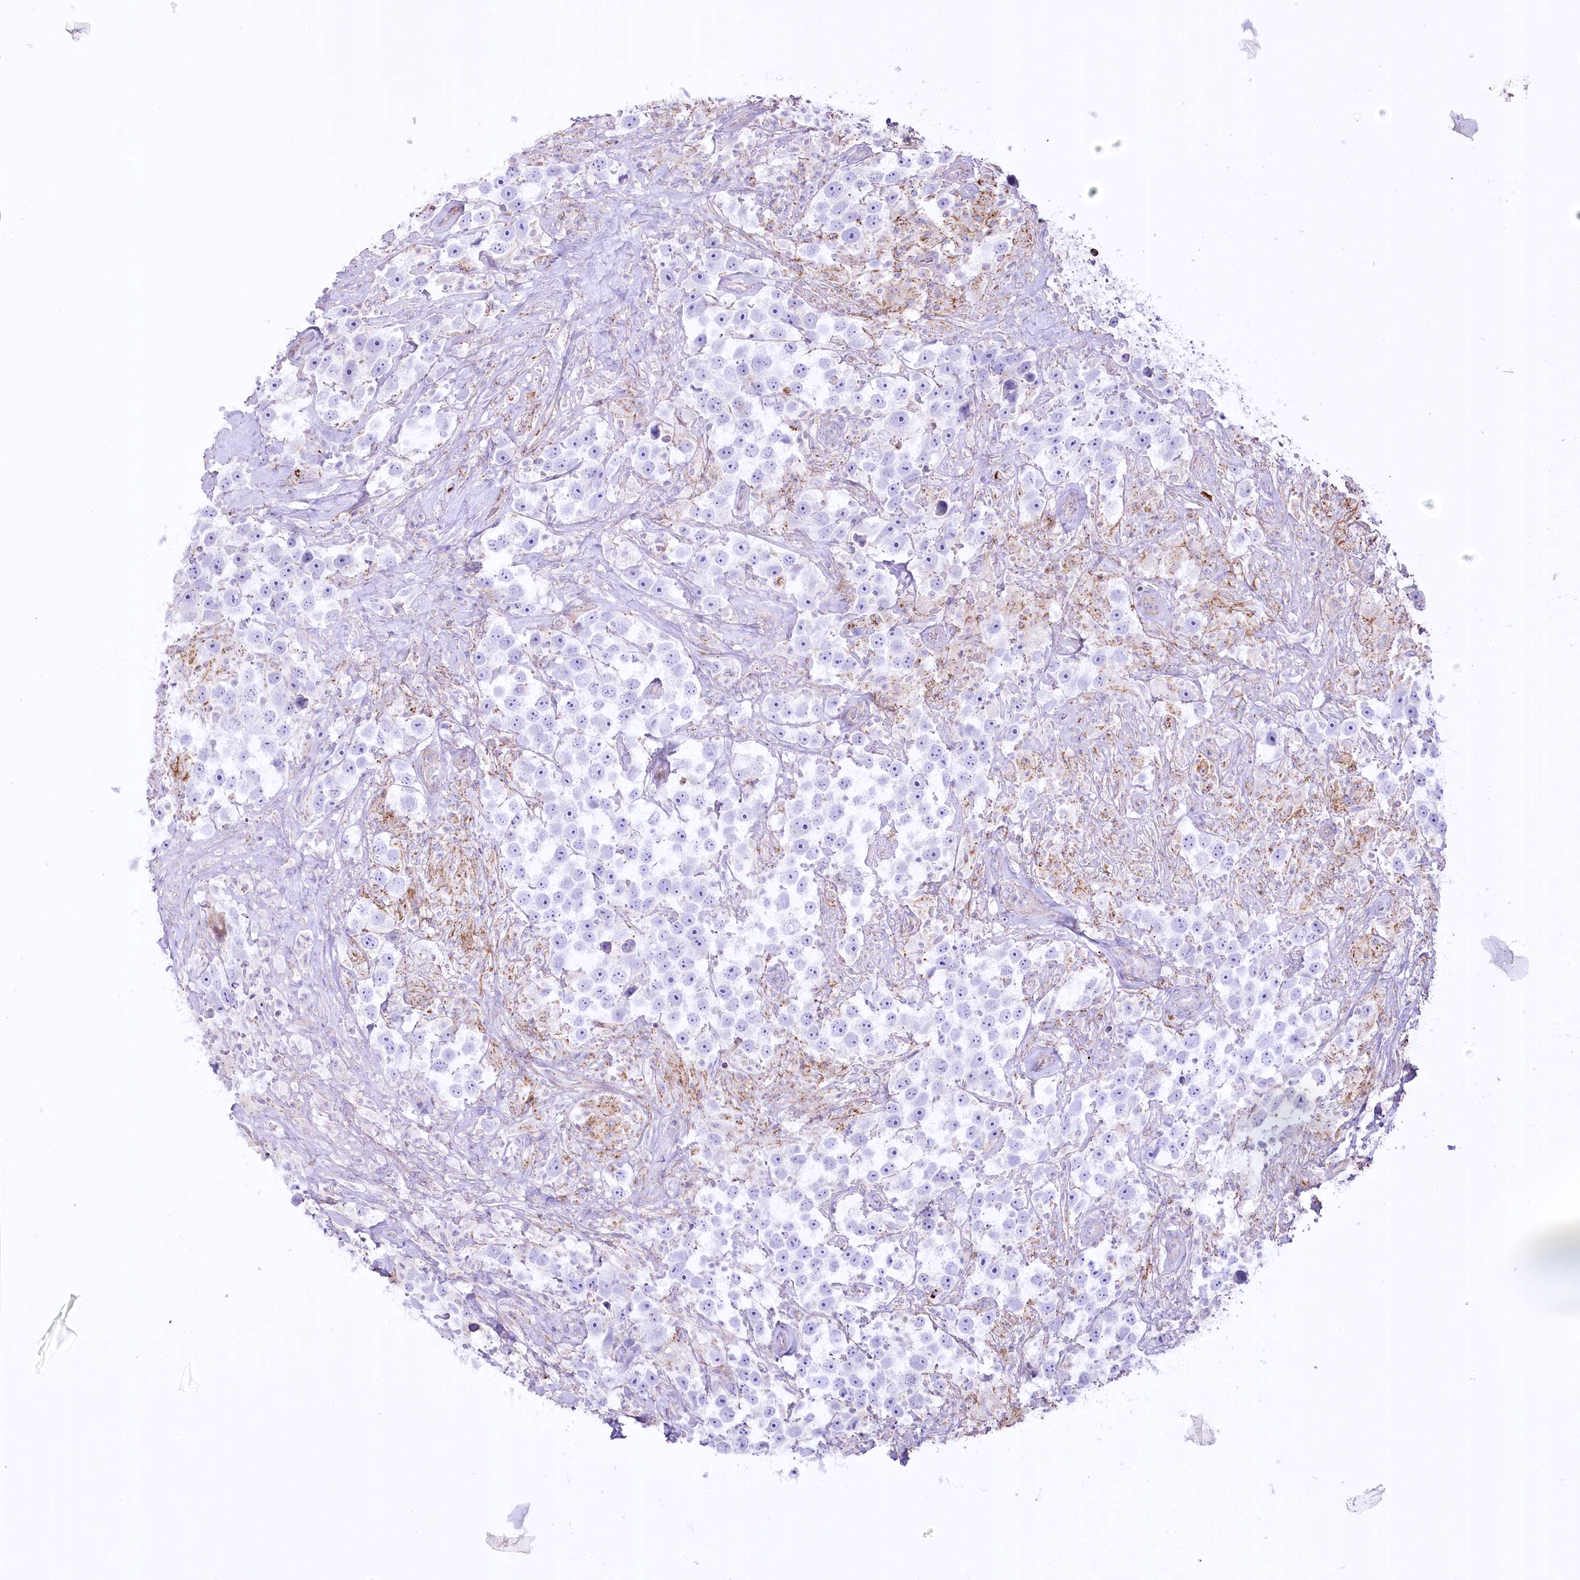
{"staining": {"intensity": "negative", "quantity": "none", "location": "none"}, "tissue": "testis cancer", "cell_type": "Tumor cells", "image_type": "cancer", "snomed": [{"axis": "morphology", "description": "Seminoma, NOS"}, {"axis": "topography", "description": "Testis"}], "caption": "Tumor cells show no significant protein positivity in testis seminoma.", "gene": "FAM216A", "patient": {"sex": "male", "age": 49}}